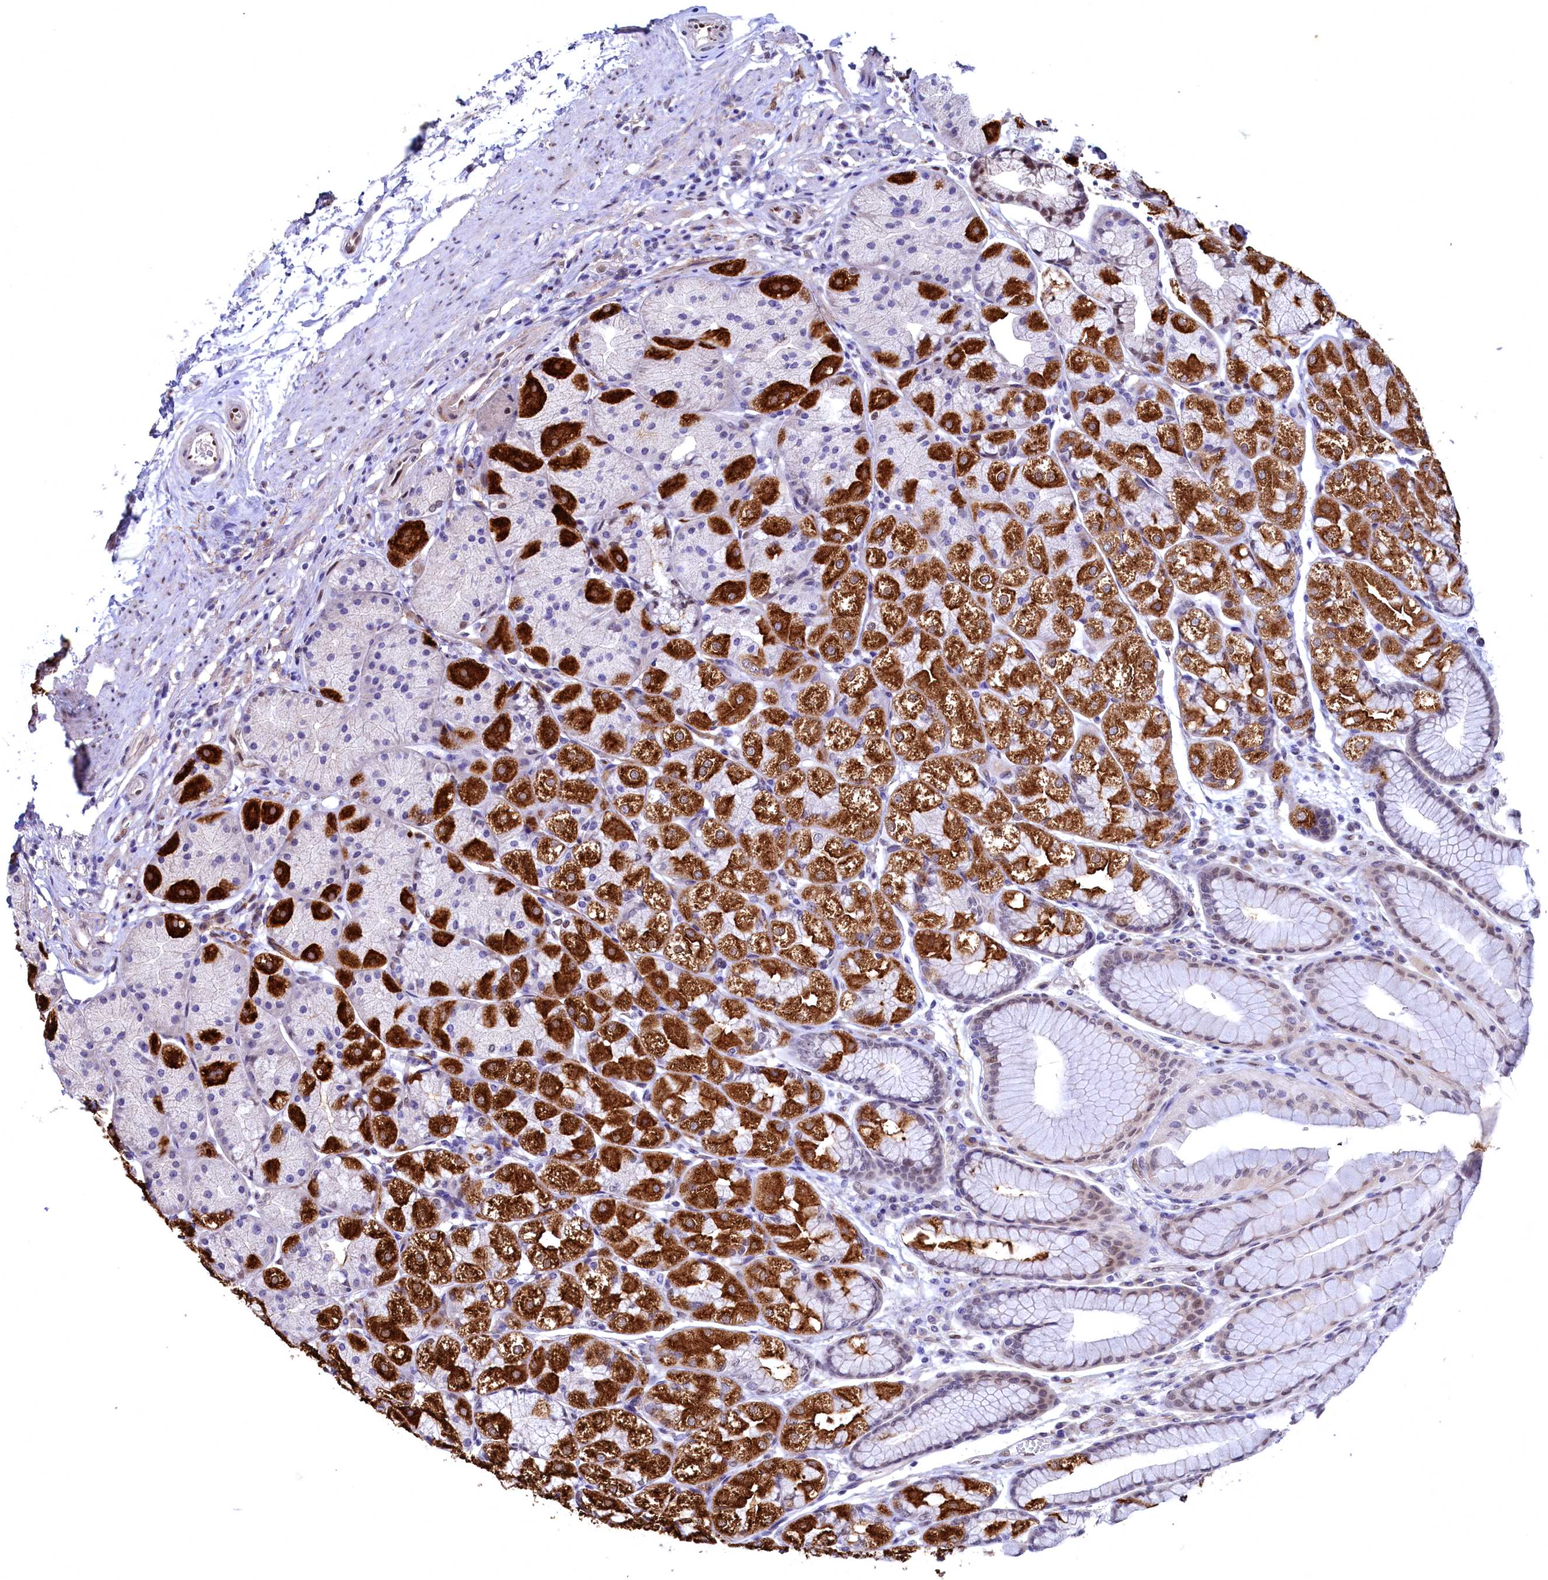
{"staining": {"intensity": "strong", "quantity": "25%-75%", "location": "cytoplasmic/membranous,nuclear"}, "tissue": "stomach", "cell_type": "Glandular cells", "image_type": "normal", "snomed": [{"axis": "morphology", "description": "Normal tissue, NOS"}, {"axis": "topography", "description": "Stomach"}], "caption": "Glandular cells show strong cytoplasmic/membranous,nuclear staining in about 25%-75% of cells in normal stomach. (IHC, brightfield microscopy, high magnification).", "gene": "FLYWCH2", "patient": {"sex": "male", "age": 57}}